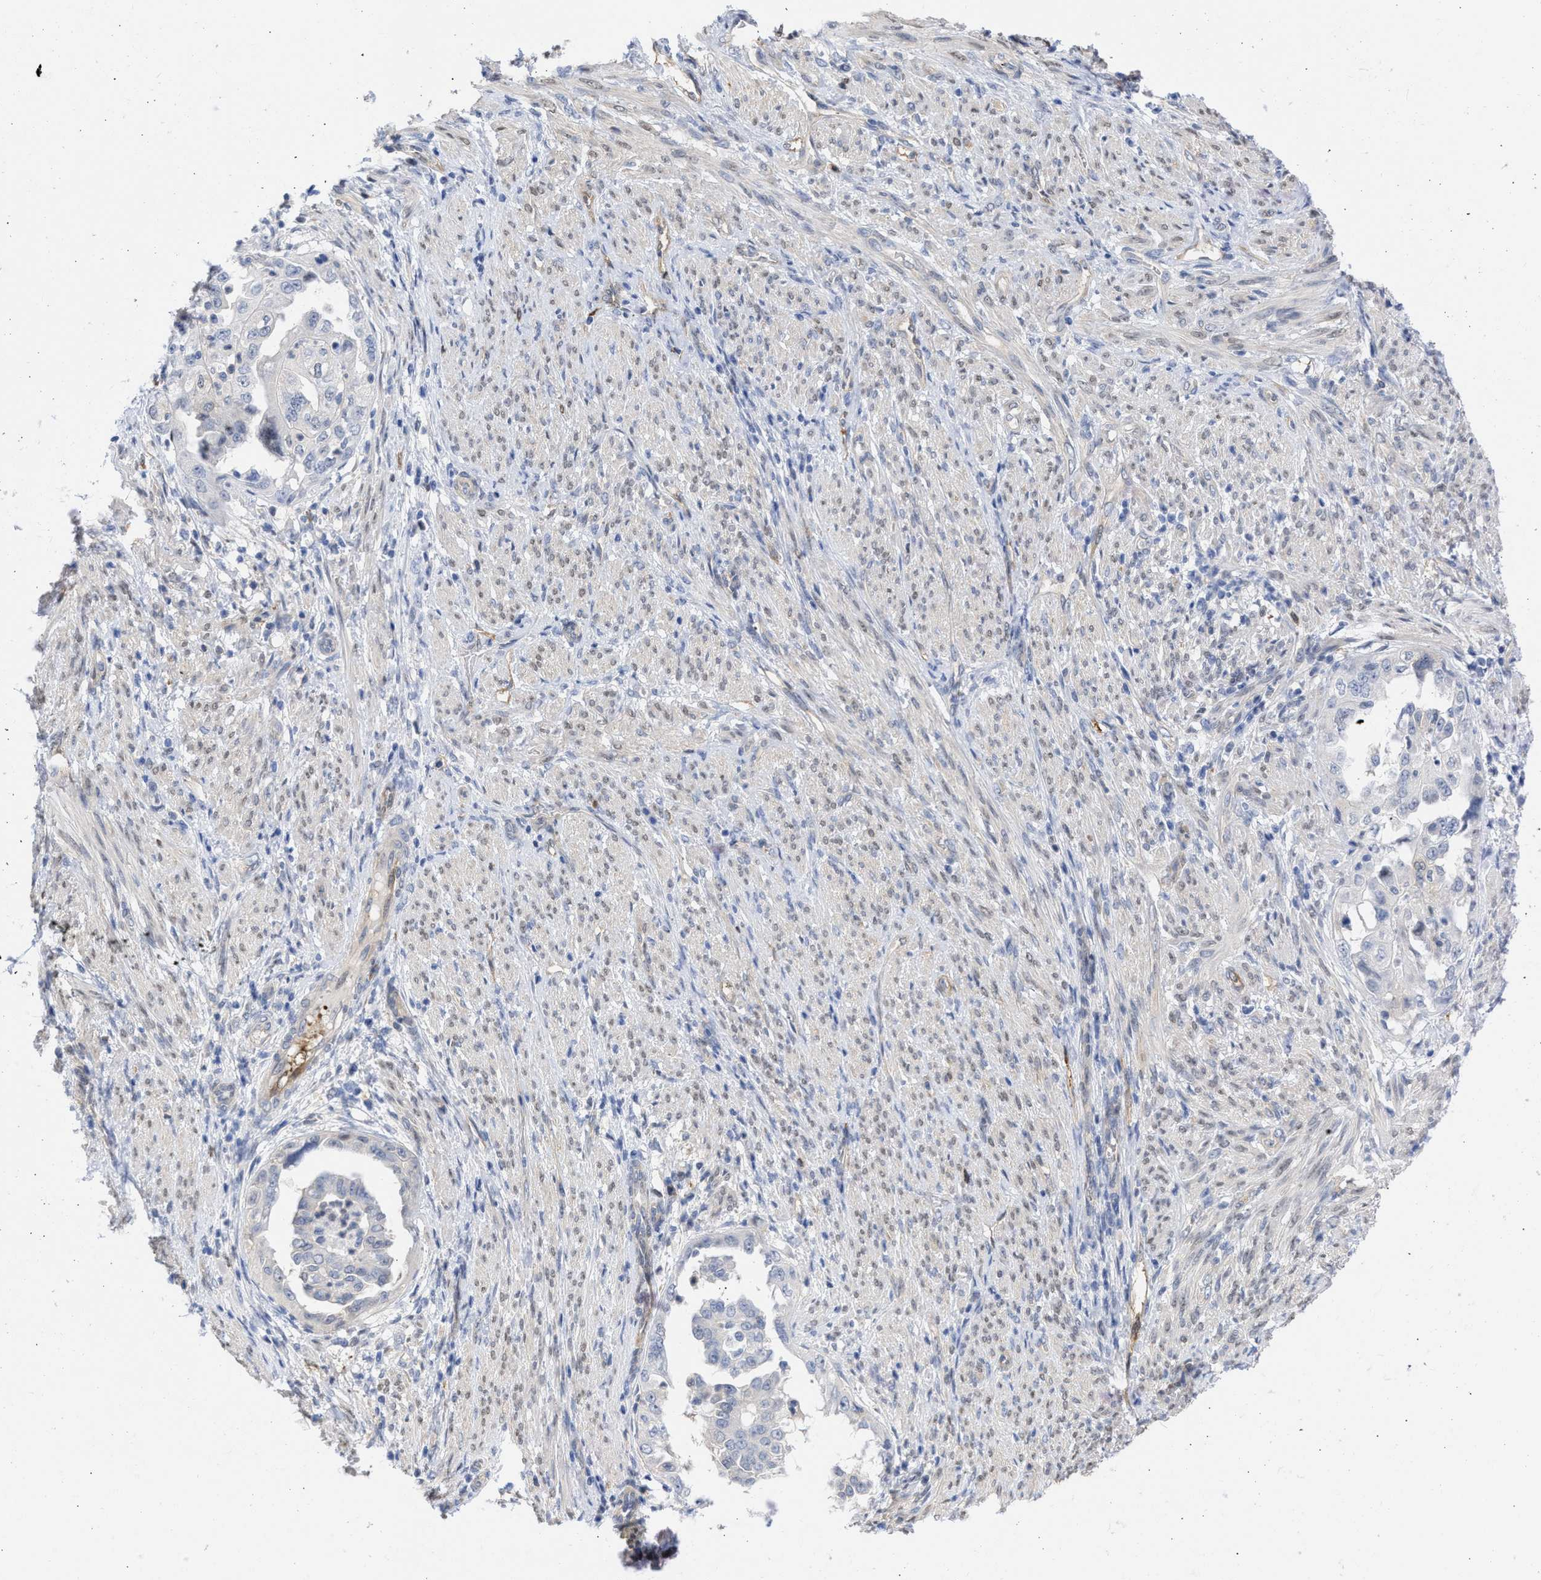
{"staining": {"intensity": "negative", "quantity": "none", "location": "none"}, "tissue": "endometrial cancer", "cell_type": "Tumor cells", "image_type": "cancer", "snomed": [{"axis": "morphology", "description": "Adenocarcinoma, NOS"}, {"axis": "topography", "description": "Endometrium"}], "caption": "Protein analysis of endometrial cancer shows no significant positivity in tumor cells. Brightfield microscopy of IHC stained with DAB (brown) and hematoxylin (blue), captured at high magnification.", "gene": "THRA", "patient": {"sex": "female", "age": 85}}